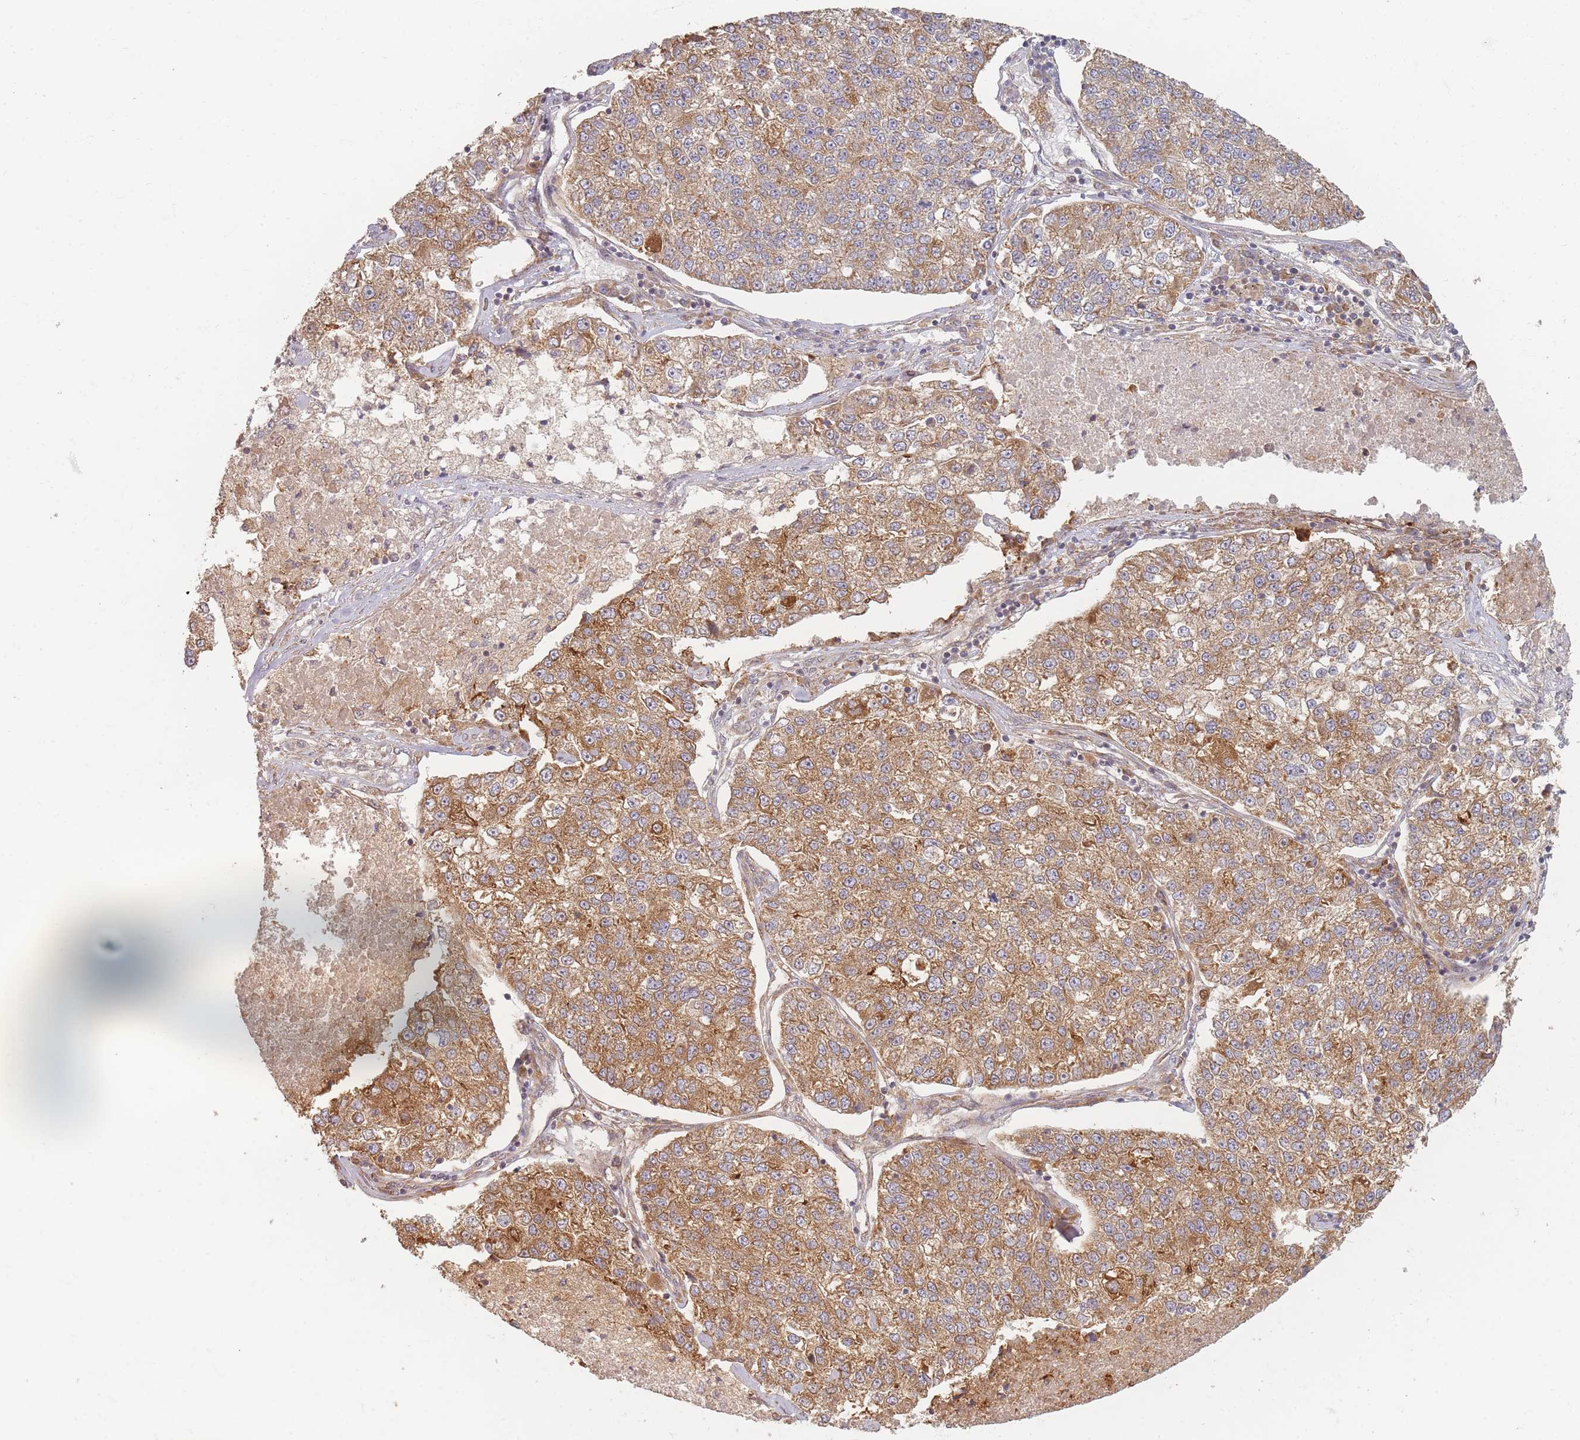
{"staining": {"intensity": "moderate", "quantity": ">75%", "location": "cytoplasmic/membranous"}, "tissue": "lung cancer", "cell_type": "Tumor cells", "image_type": "cancer", "snomed": [{"axis": "morphology", "description": "Adenocarcinoma, NOS"}, {"axis": "topography", "description": "Lung"}], "caption": "Lung cancer stained for a protein (brown) exhibits moderate cytoplasmic/membranous positive expression in about >75% of tumor cells.", "gene": "MRPS6", "patient": {"sex": "male", "age": 49}}